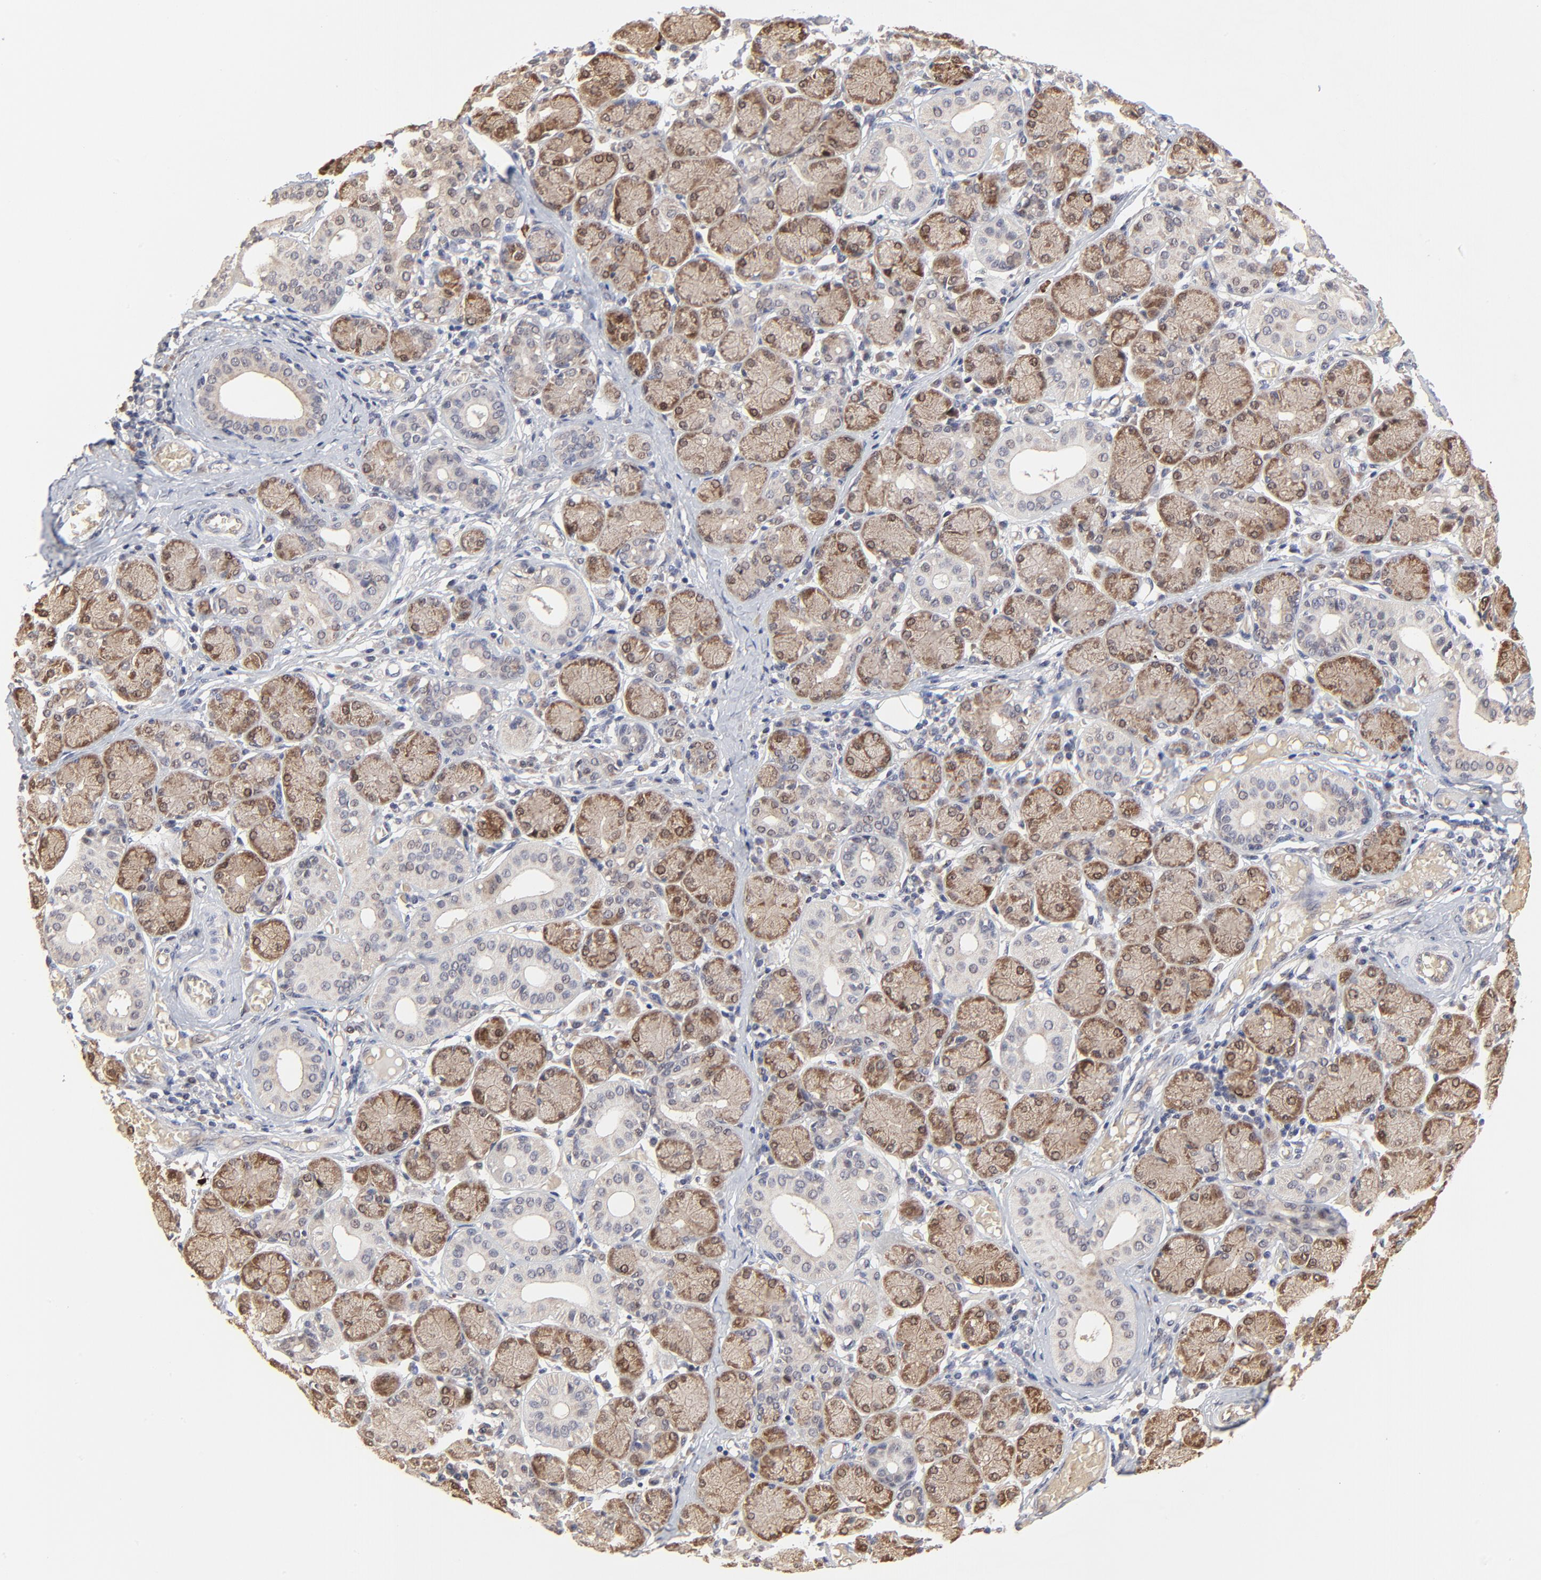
{"staining": {"intensity": "moderate", "quantity": ">75%", "location": "cytoplasmic/membranous"}, "tissue": "salivary gland", "cell_type": "Glandular cells", "image_type": "normal", "snomed": [{"axis": "morphology", "description": "Normal tissue, NOS"}, {"axis": "topography", "description": "Salivary gland"}], "caption": "A medium amount of moderate cytoplasmic/membranous expression is identified in approximately >75% of glandular cells in unremarkable salivary gland. Using DAB (3,3'-diaminobenzidine) (brown) and hematoxylin (blue) stains, captured at high magnification using brightfield microscopy.", "gene": "FRMD8", "patient": {"sex": "female", "age": 24}}